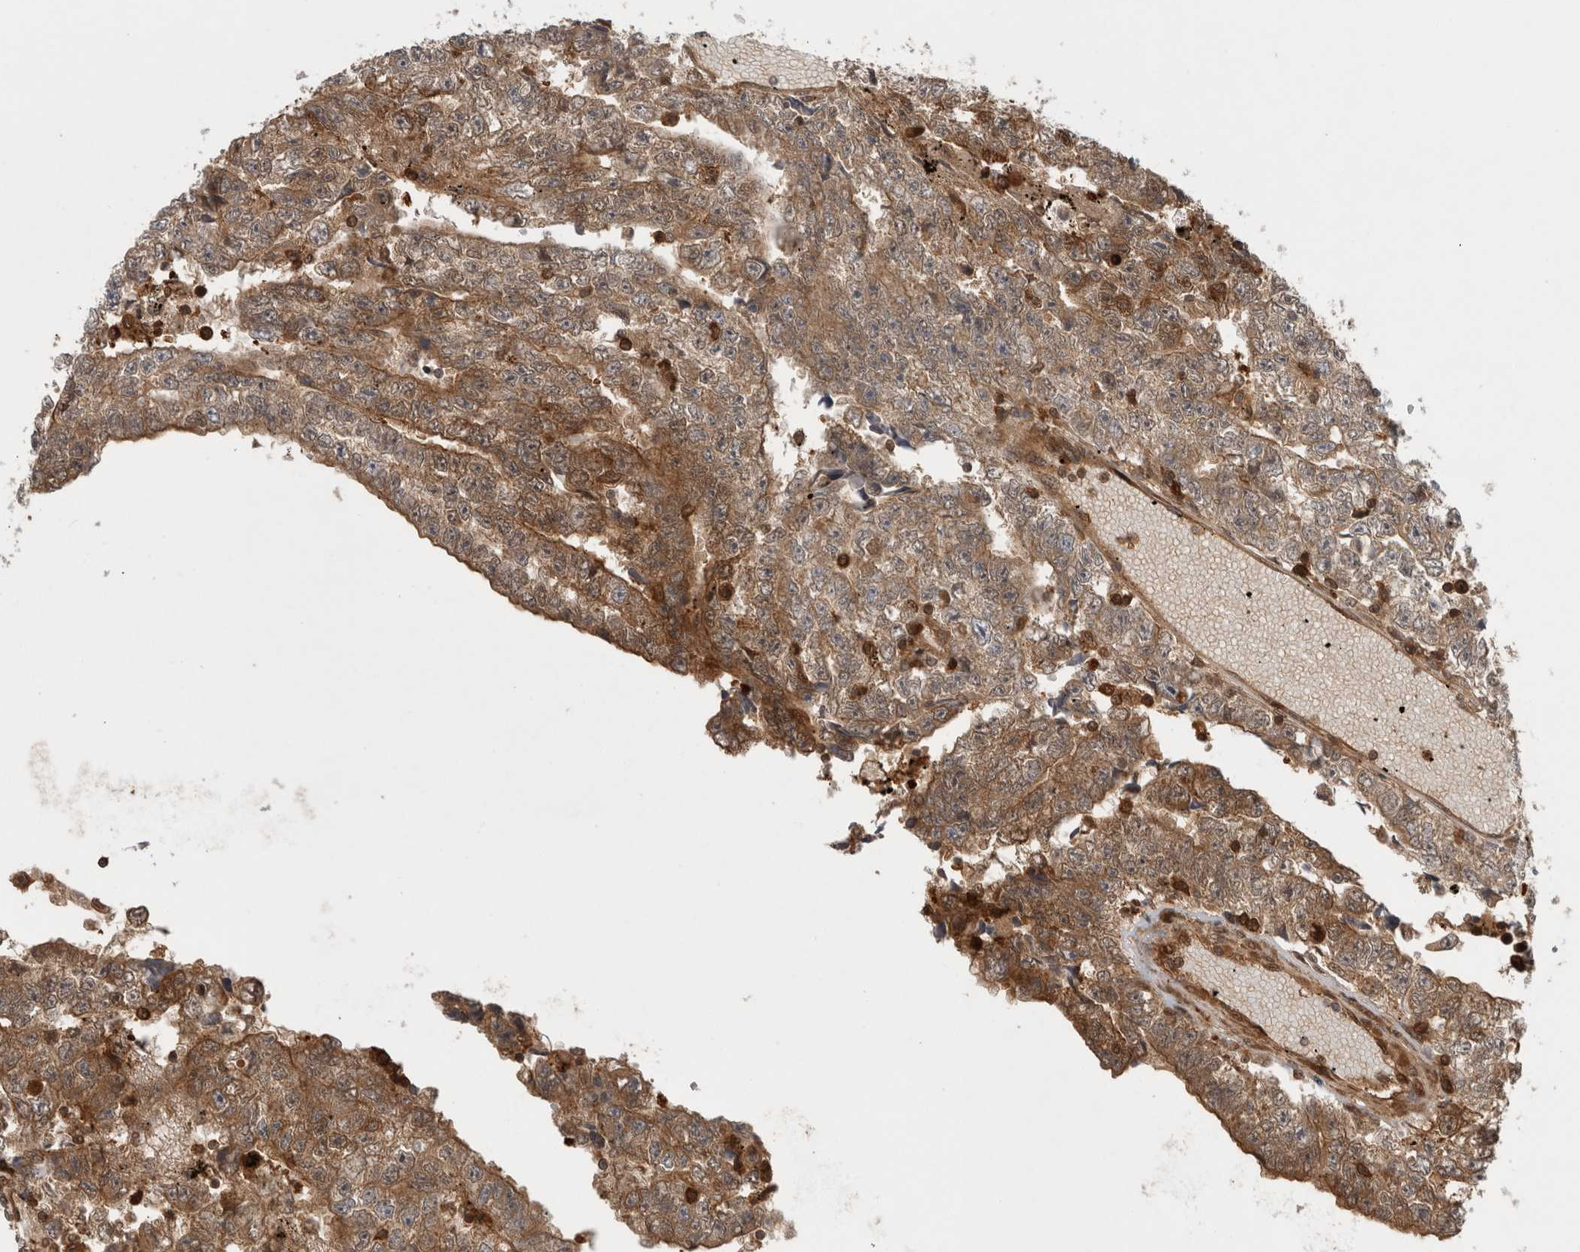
{"staining": {"intensity": "moderate", "quantity": ">75%", "location": "cytoplasmic/membranous"}, "tissue": "testis cancer", "cell_type": "Tumor cells", "image_type": "cancer", "snomed": [{"axis": "morphology", "description": "Carcinoma, Embryonal, NOS"}, {"axis": "topography", "description": "Testis"}], "caption": "Protein analysis of embryonal carcinoma (testis) tissue displays moderate cytoplasmic/membranous staining in approximately >75% of tumor cells. The staining was performed using DAB (3,3'-diaminobenzidine) to visualize the protein expression in brown, while the nuclei were stained in blue with hematoxylin (Magnification: 20x).", "gene": "ASTN2", "patient": {"sex": "male", "age": 25}}